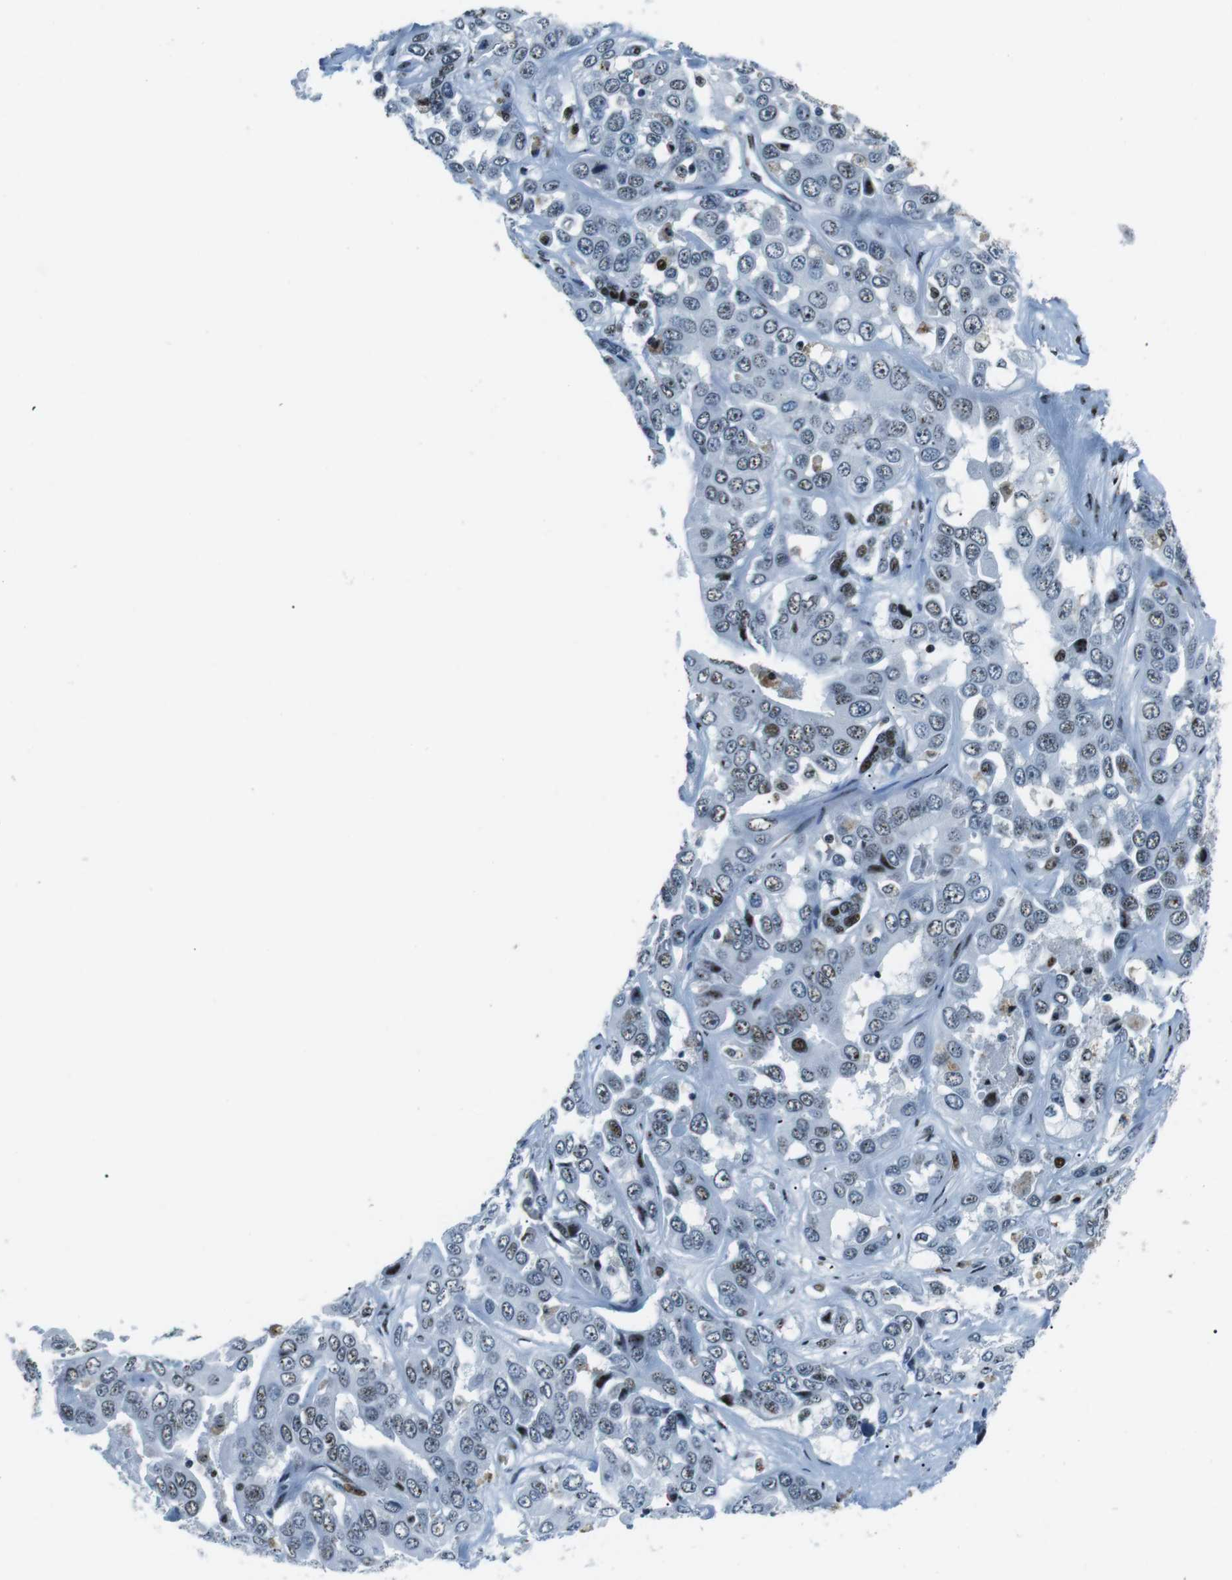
{"staining": {"intensity": "moderate", "quantity": "<25%", "location": "nuclear"}, "tissue": "liver cancer", "cell_type": "Tumor cells", "image_type": "cancer", "snomed": [{"axis": "morphology", "description": "Cholangiocarcinoma"}, {"axis": "topography", "description": "Liver"}], "caption": "Immunohistochemical staining of liver cancer (cholangiocarcinoma) exhibits low levels of moderate nuclear staining in approximately <25% of tumor cells.", "gene": "PML", "patient": {"sex": "female", "age": 52}}